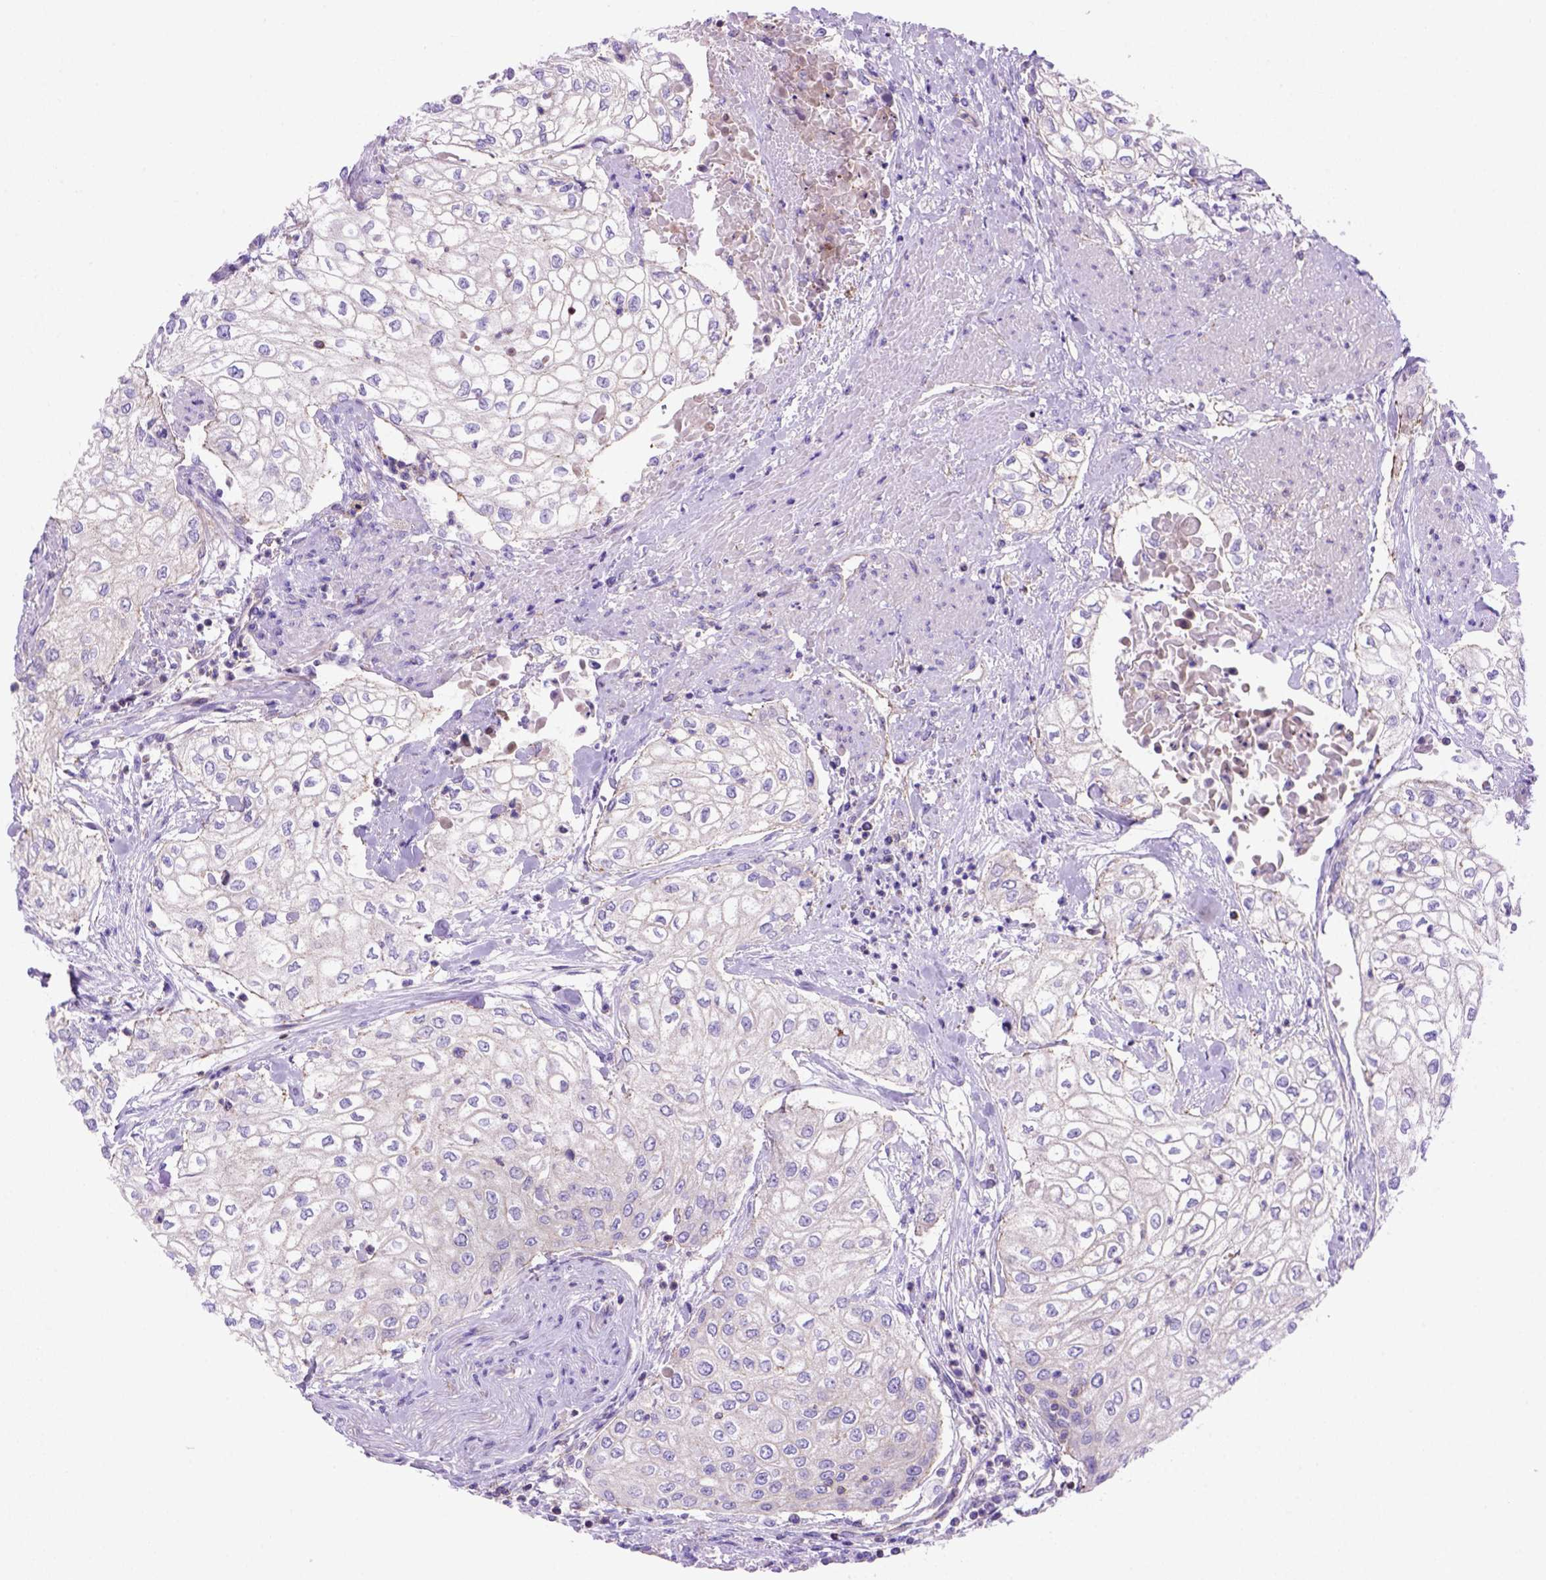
{"staining": {"intensity": "weak", "quantity": "25%-75%", "location": "cytoplasmic/membranous"}, "tissue": "urothelial cancer", "cell_type": "Tumor cells", "image_type": "cancer", "snomed": [{"axis": "morphology", "description": "Urothelial carcinoma, High grade"}, {"axis": "topography", "description": "Urinary bladder"}], "caption": "Immunohistochemical staining of human urothelial cancer shows weak cytoplasmic/membranous protein positivity in approximately 25%-75% of tumor cells.", "gene": "PEX12", "patient": {"sex": "male", "age": 62}}